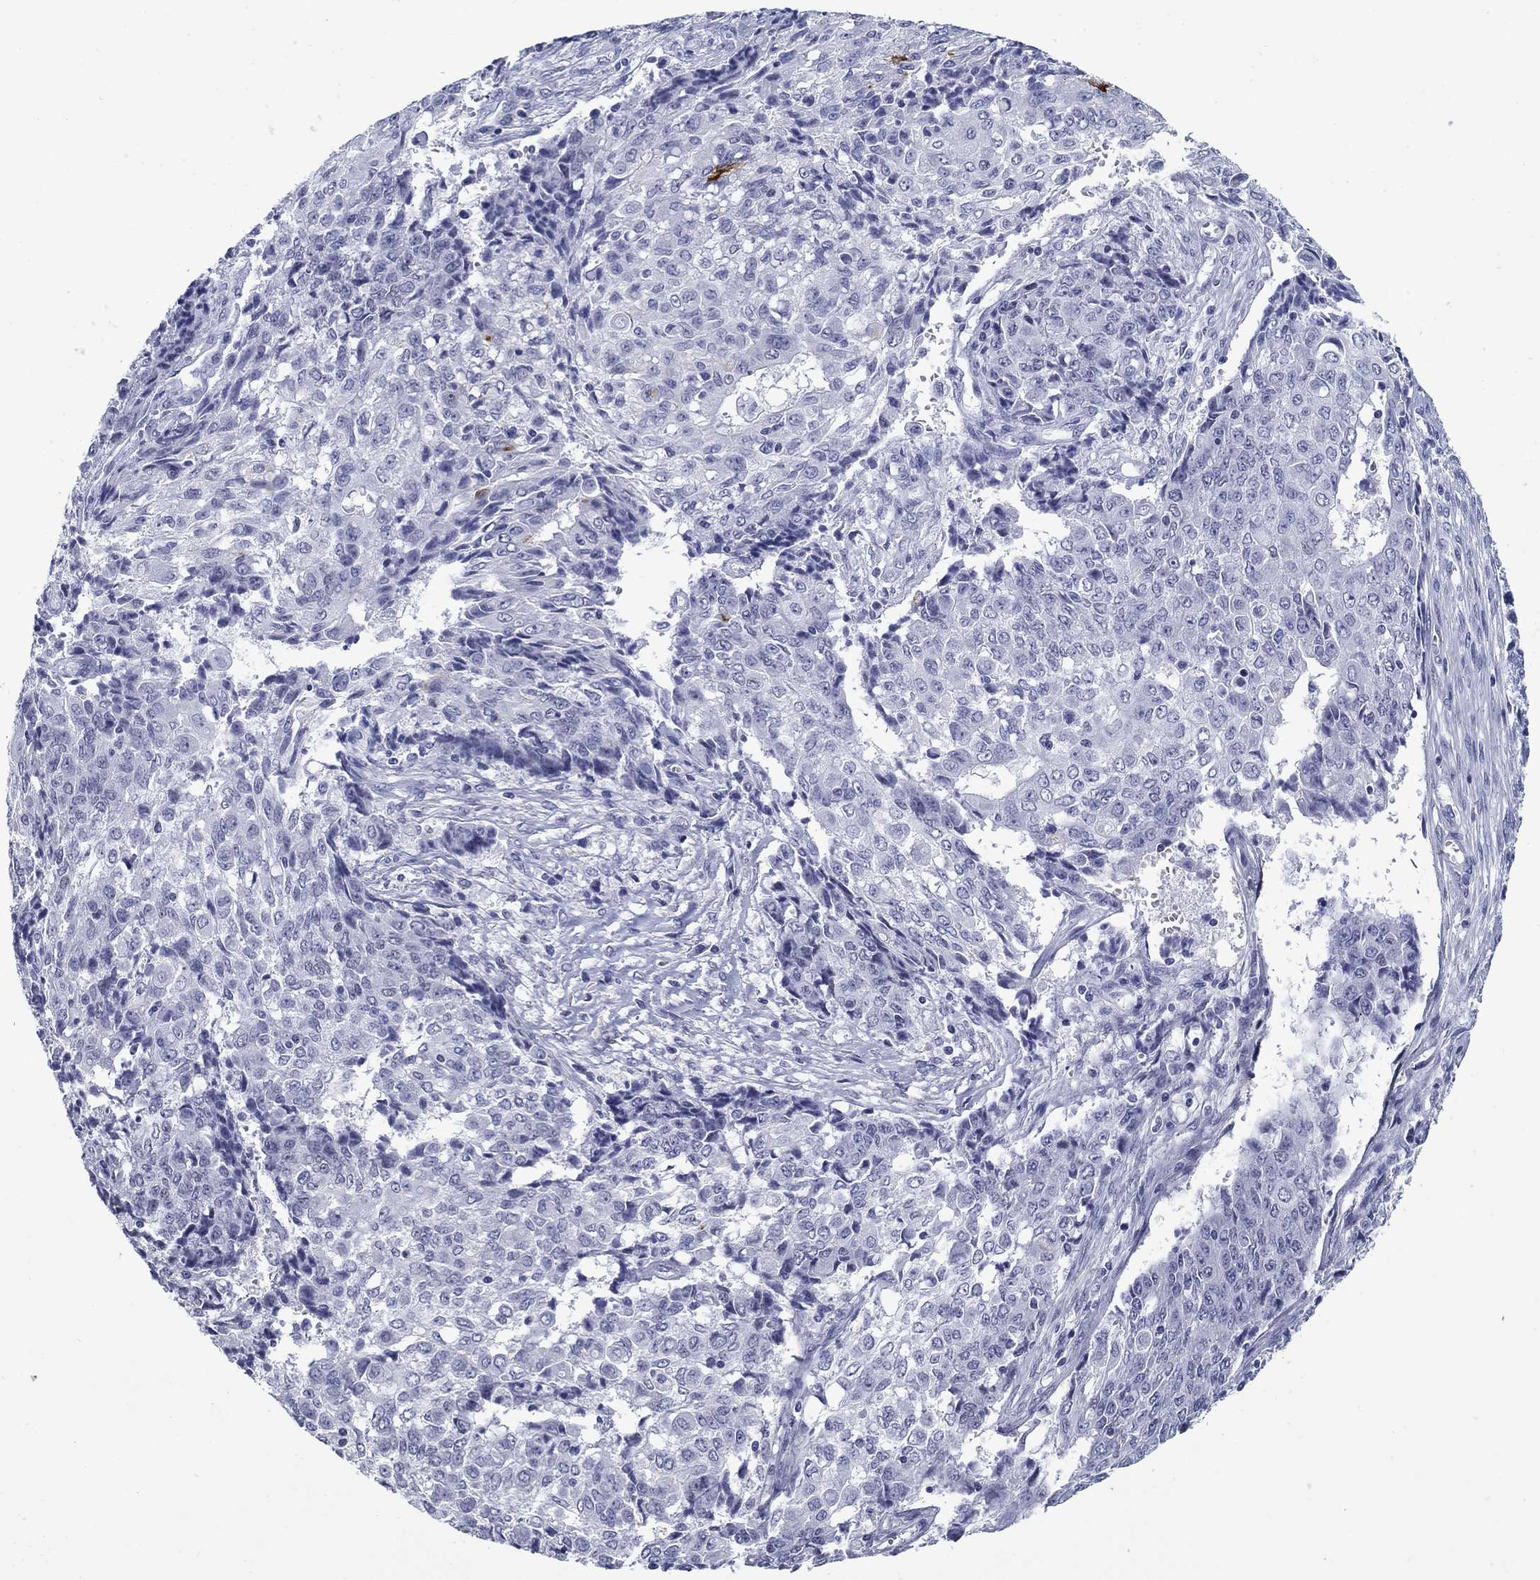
{"staining": {"intensity": "negative", "quantity": "none", "location": "none"}, "tissue": "ovarian cancer", "cell_type": "Tumor cells", "image_type": "cancer", "snomed": [{"axis": "morphology", "description": "Carcinoma, endometroid"}, {"axis": "topography", "description": "Ovary"}], "caption": "Immunohistochemical staining of ovarian cancer exhibits no significant positivity in tumor cells.", "gene": "C4orf19", "patient": {"sex": "female", "age": 42}}